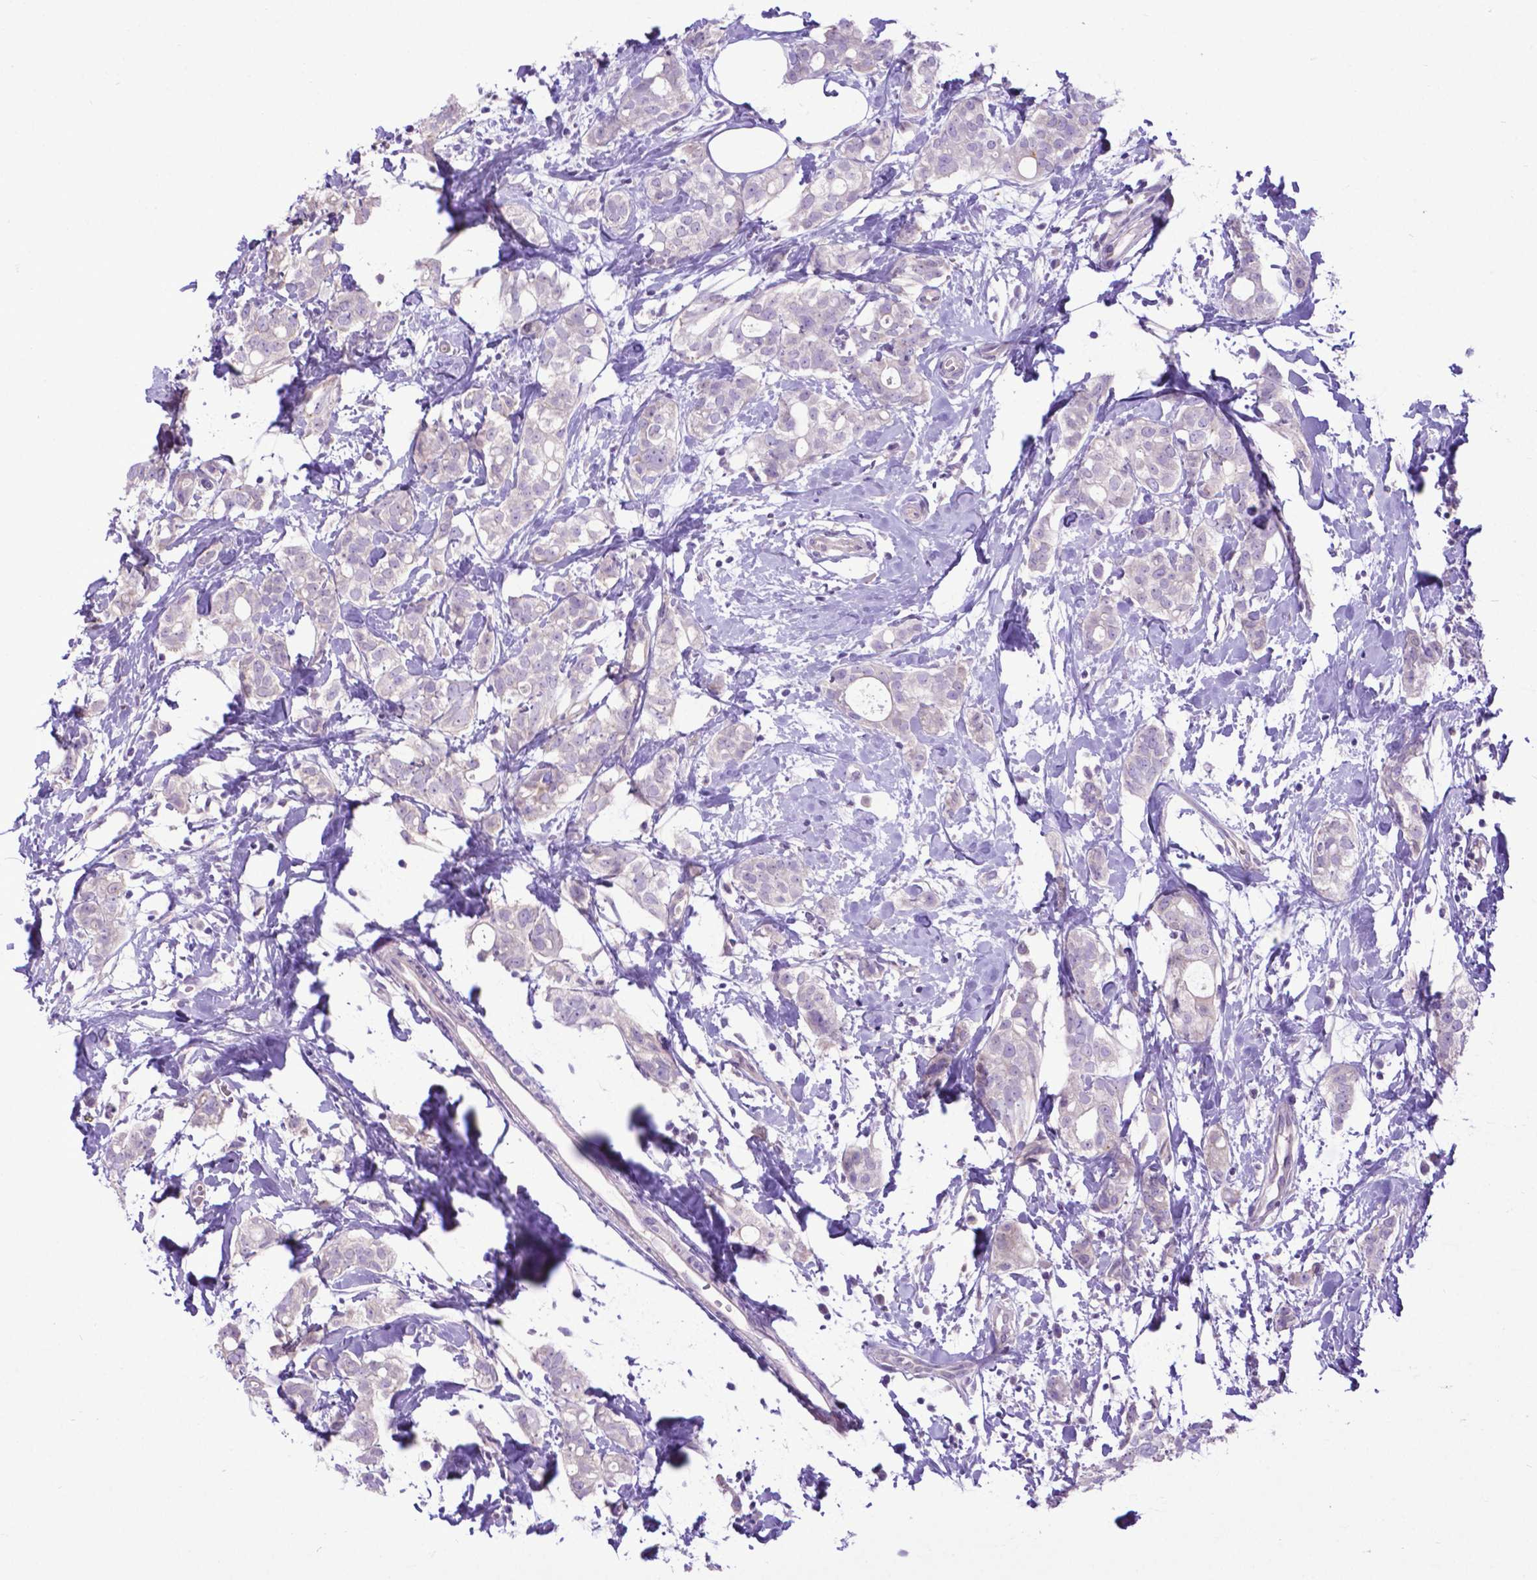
{"staining": {"intensity": "negative", "quantity": "none", "location": "none"}, "tissue": "breast cancer", "cell_type": "Tumor cells", "image_type": "cancer", "snomed": [{"axis": "morphology", "description": "Duct carcinoma"}, {"axis": "topography", "description": "Breast"}], "caption": "Protein analysis of breast cancer (intraductal carcinoma) displays no significant staining in tumor cells.", "gene": "ADRA2B", "patient": {"sex": "female", "age": 40}}